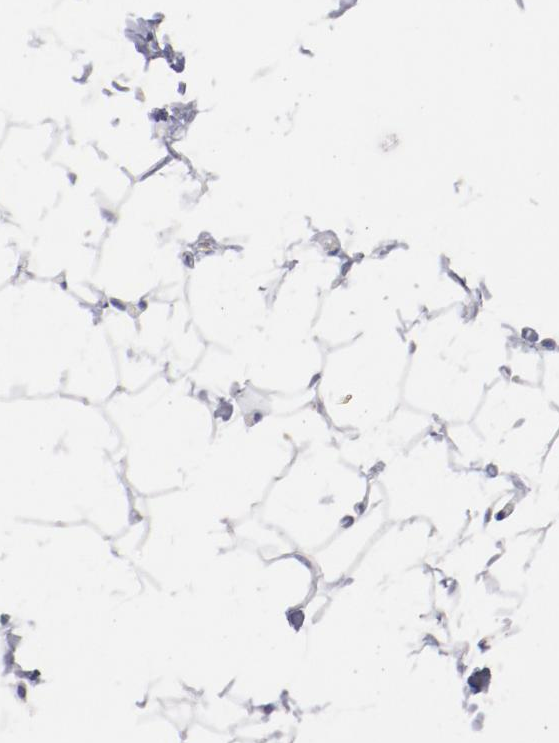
{"staining": {"intensity": "negative", "quantity": "none", "location": "none"}, "tissue": "adipose tissue", "cell_type": "Adipocytes", "image_type": "normal", "snomed": [{"axis": "morphology", "description": "Normal tissue, NOS"}, {"axis": "topography", "description": "Soft tissue"}], "caption": "A micrograph of adipose tissue stained for a protein reveals no brown staining in adipocytes.", "gene": "FGR", "patient": {"sex": "male", "age": 26}}